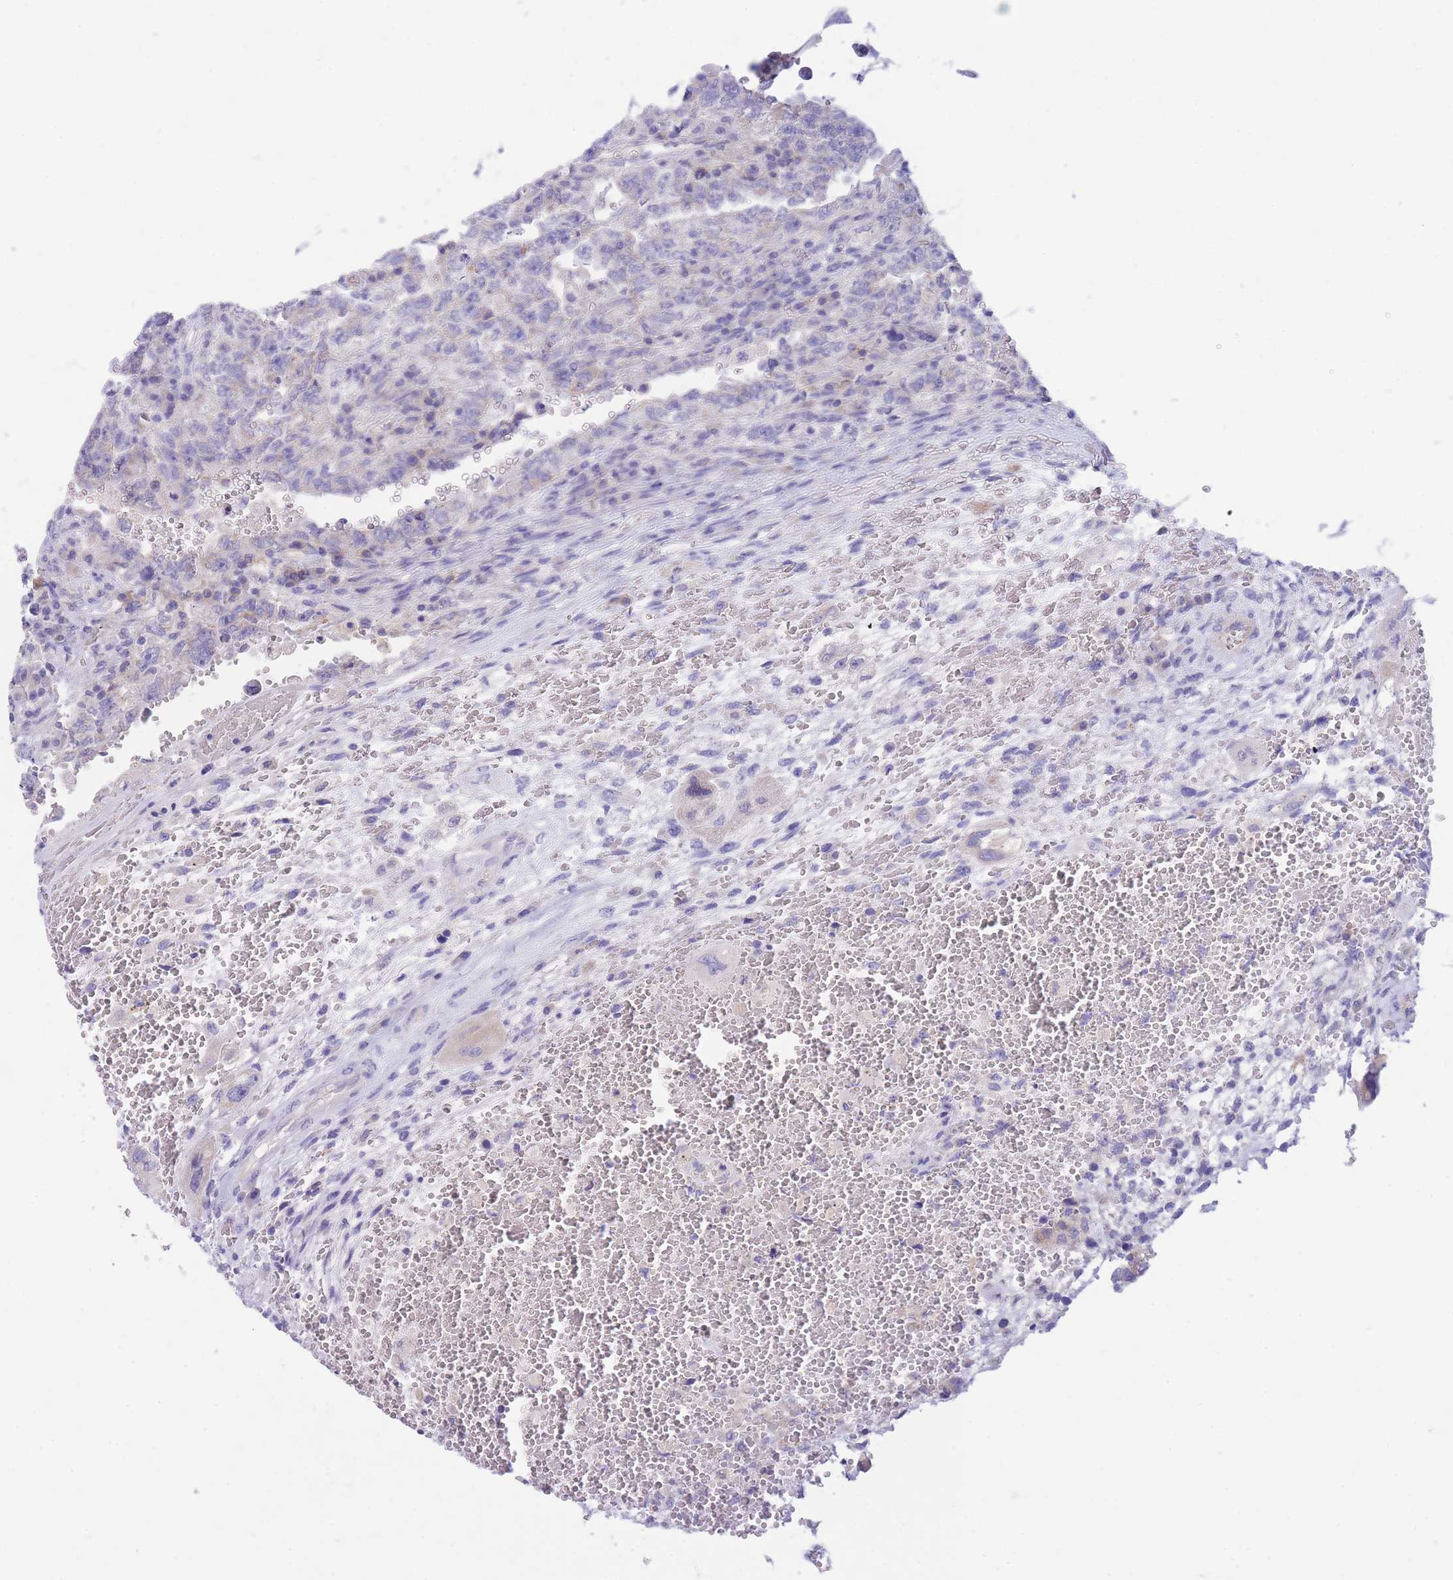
{"staining": {"intensity": "negative", "quantity": "none", "location": "none"}, "tissue": "testis cancer", "cell_type": "Tumor cells", "image_type": "cancer", "snomed": [{"axis": "morphology", "description": "Carcinoma, Embryonal, NOS"}, {"axis": "topography", "description": "Testis"}], "caption": "Tumor cells show no significant expression in testis cancer.", "gene": "PCDHB3", "patient": {"sex": "male", "age": 26}}